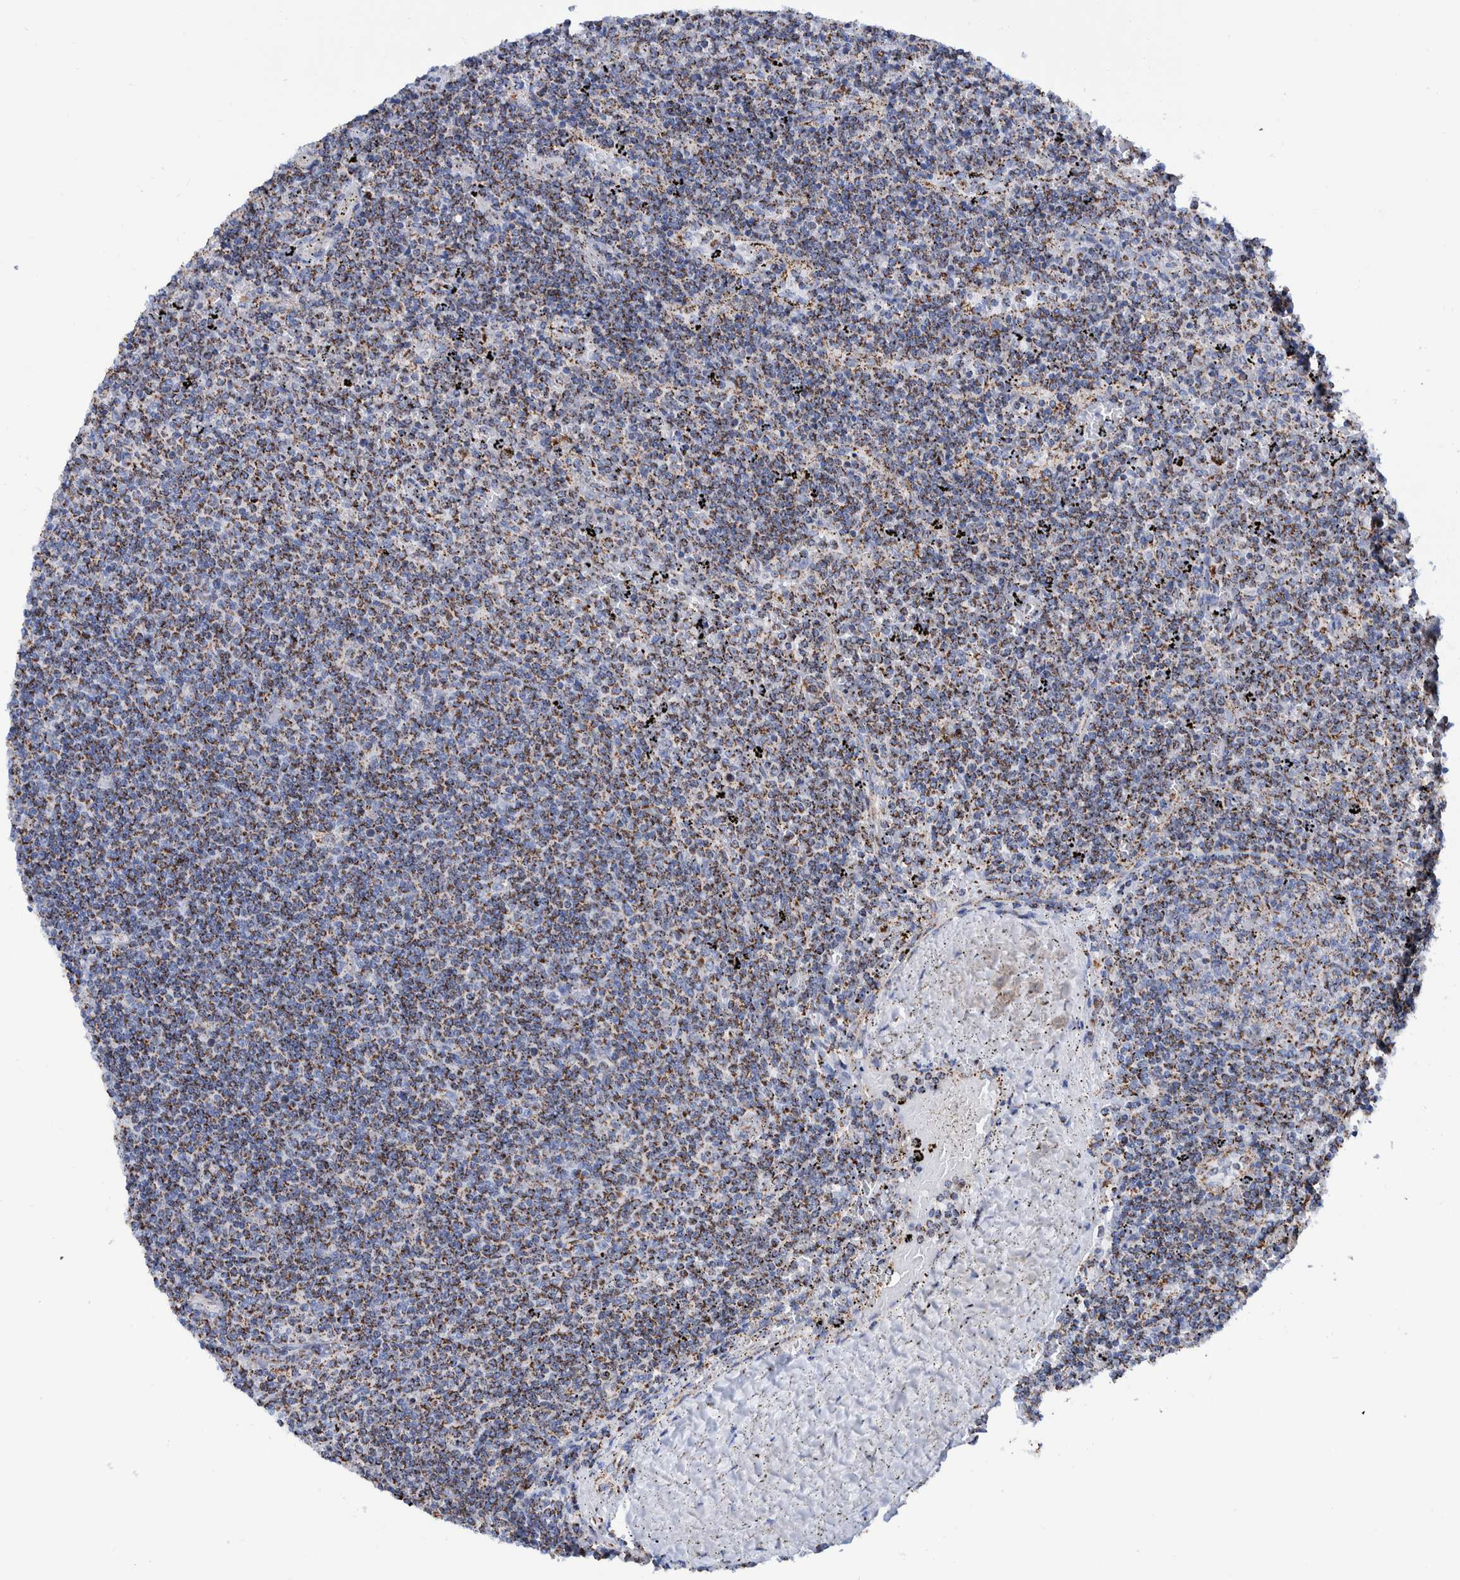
{"staining": {"intensity": "weak", "quantity": ">75%", "location": "cytoplasmic/membranous"}, "tissue": "lymphoma", "cell_type": "Tumor cells", "image_type": "cancer", "snomed": [{"axis": "morphology", "description": "Malignant lymphoma, non-Hodgkin's type, Low grade"}, {"axis": "topography", "description": "Spleen"}], "caption": "Protein staining displays weak cytoplasmic/membranous staining in approximately >75% of tumor cells in lymphoma.", "gene": "DECR1", "patient": {"sex": "female", "age": 50}}